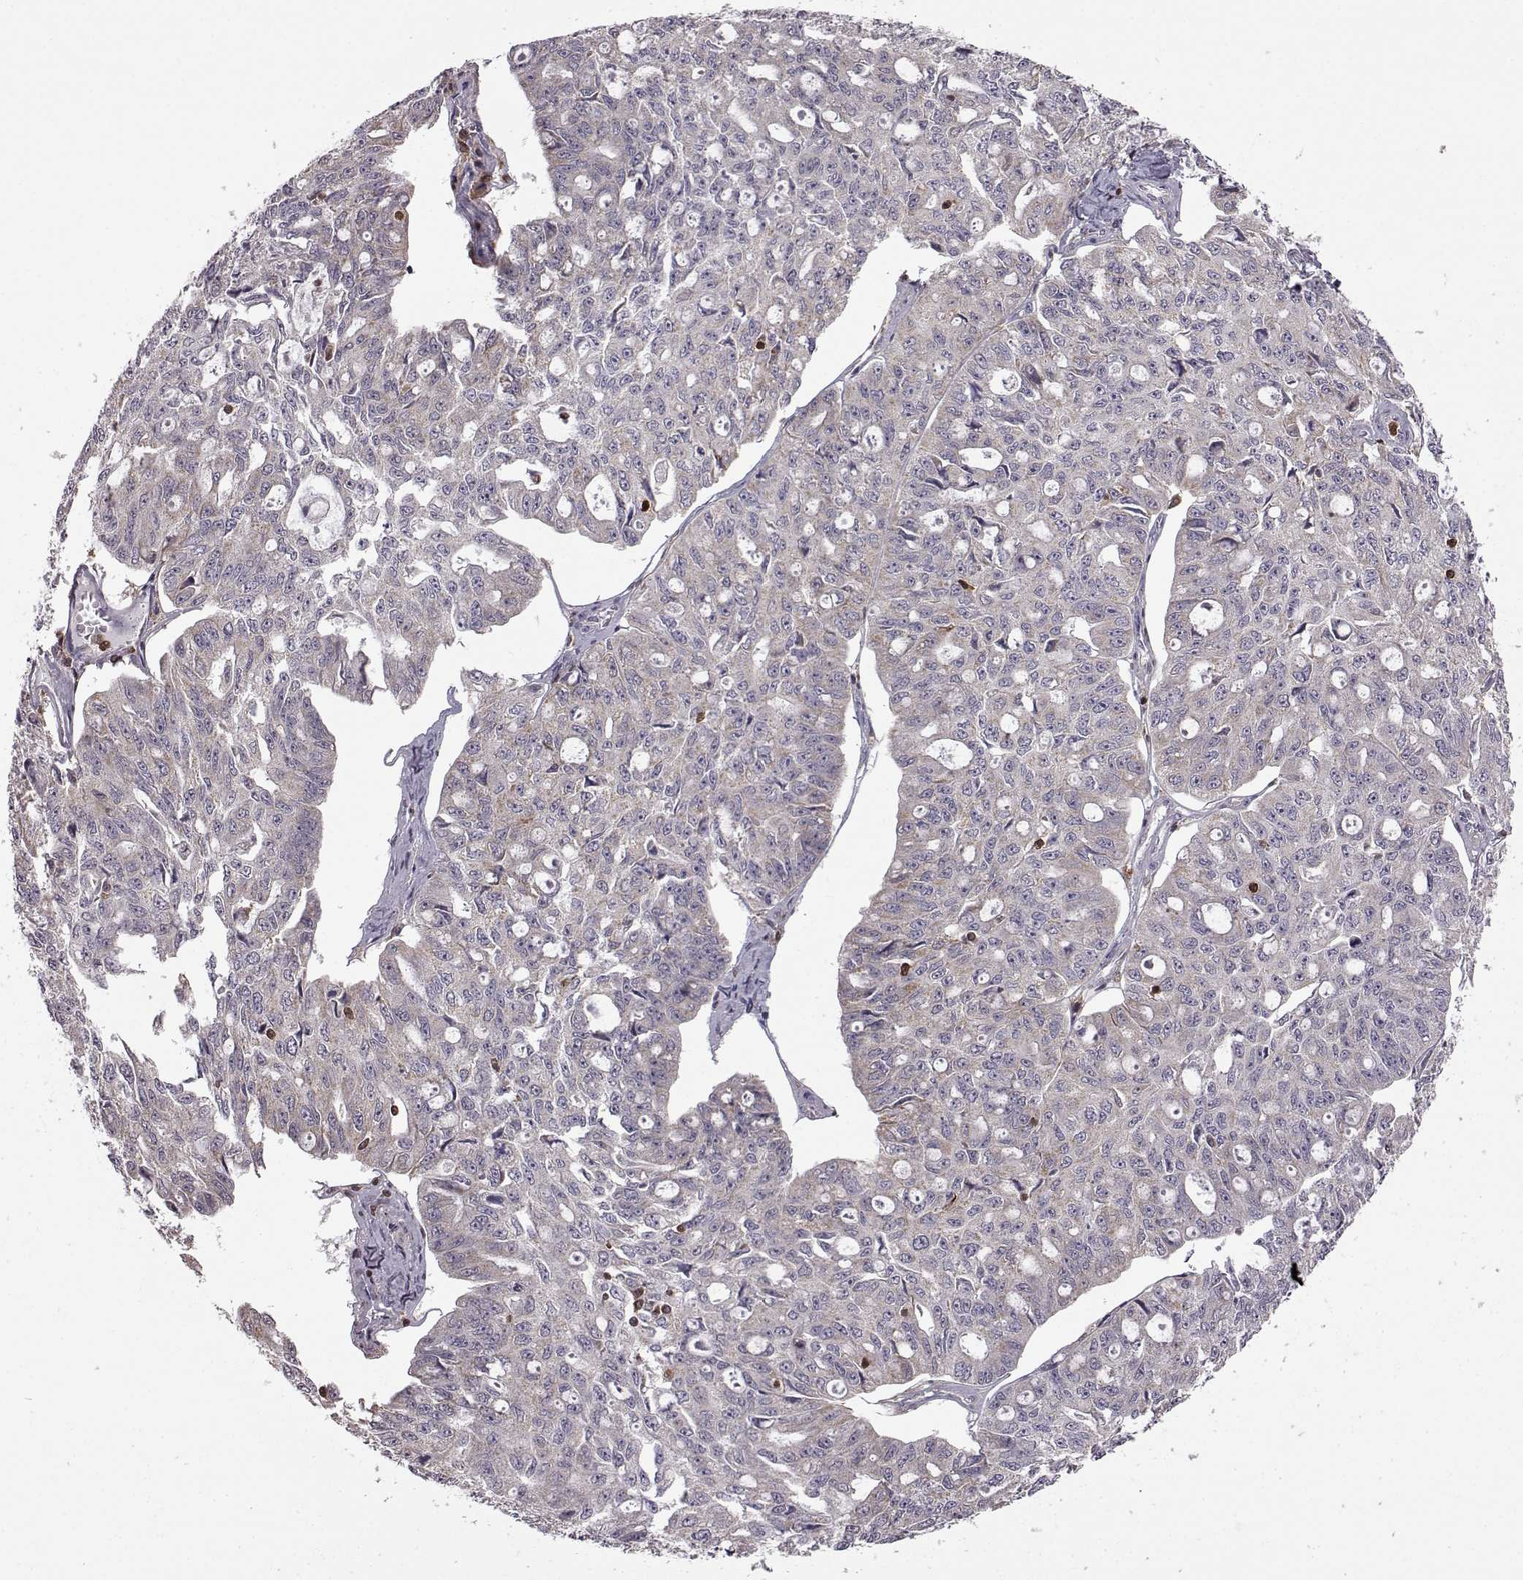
{"staining": {"intensity": "negative", "quantity": "none", "location": "none"}, "tissue": "ovarian cancer", "cell_type": "Tumor cells", "image_type": "cancer", "snomed": [{"axis": "morphology", "description": "Carcinoma, endometroid"}, {"axis": "topography", "description": "Ovary"}], "caption": "The histopathology image displays no staining of tumor cells in ovarian cancer (endometroid carcinoma).", "gene": "DOK2", "patient": {"sex": "female", "age": 65}}